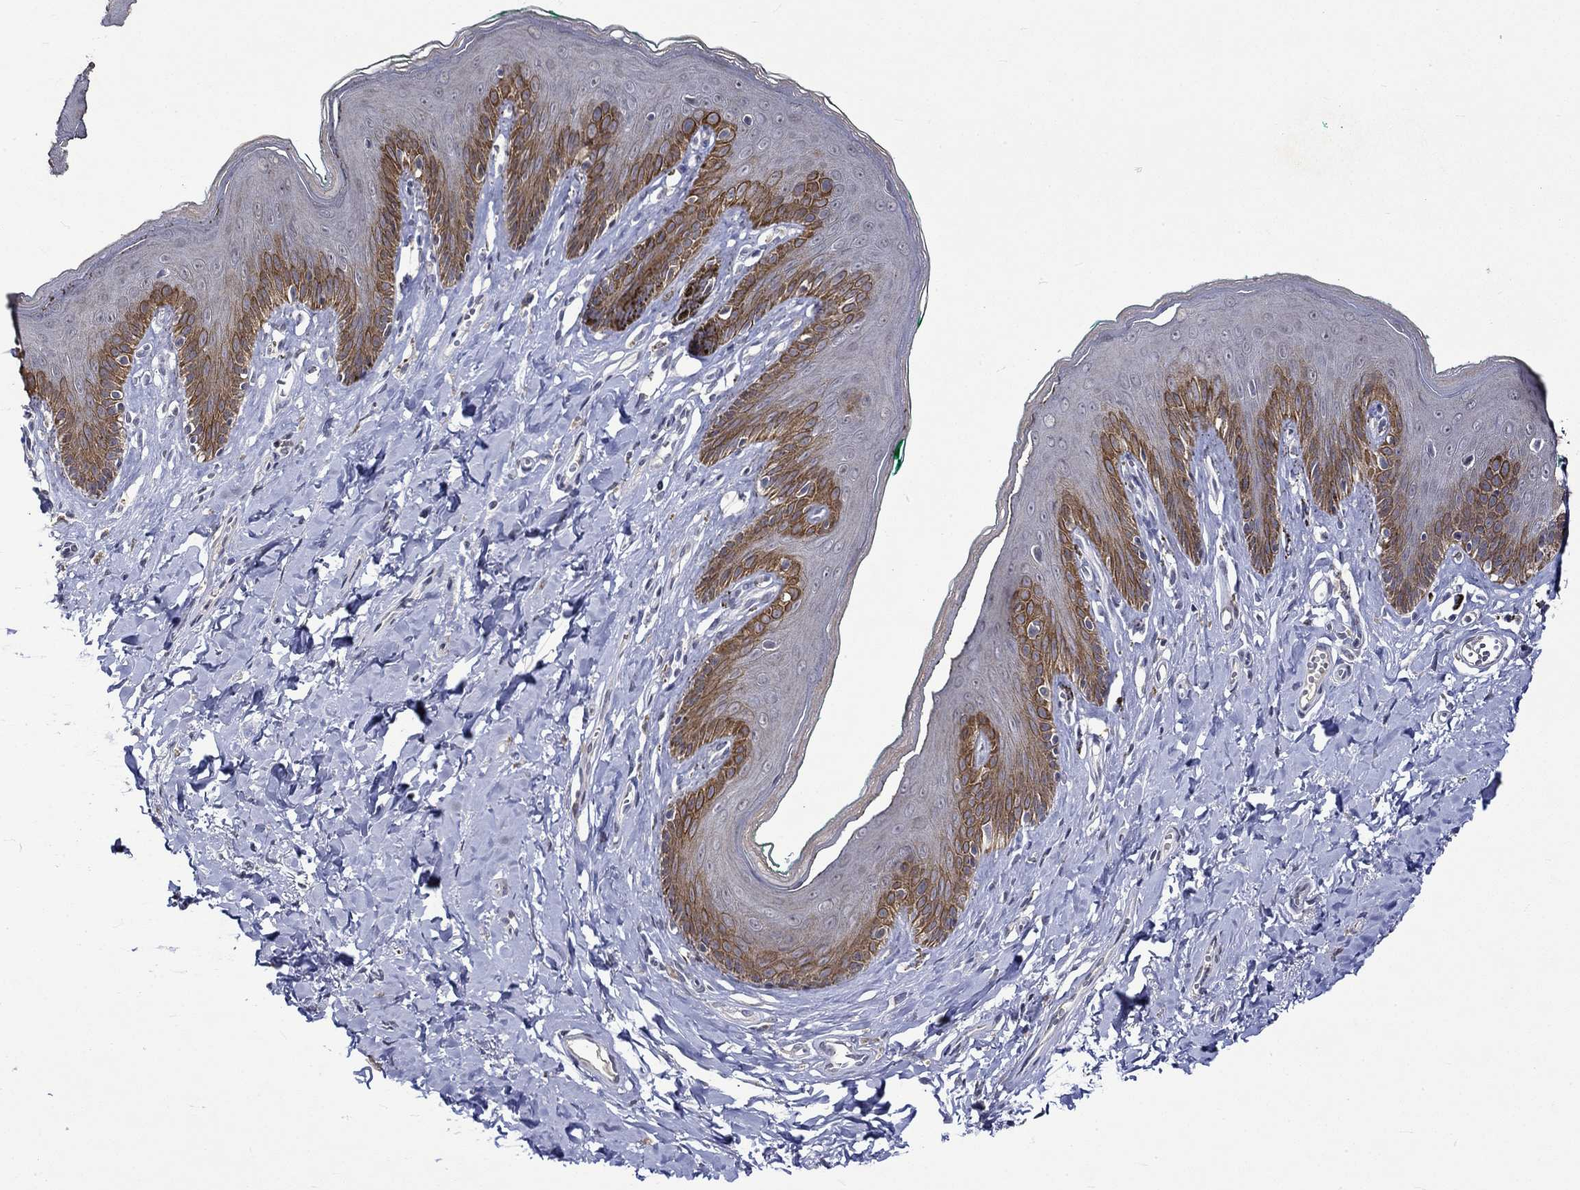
{"staining": {"intensity": "strong", "quantity": "25%-75%", "location": "cytoplasmic/membranous"}, "tissue": "skin", "cell_type": "Epidermal cells", "image_type": "normal", "snomed": [{"axis": "morphology", "description": "Normal tissue, NOS"}, {"axis": "topography", "description": "Vulva"}], "caption": "High-power microscopy captured an IHC photomicrograph of unremarkable skin, revealing strong cytoplasmic/membranous positivity in approximately 25%-75% of epidermal cells.", "gene": "DDX3Y", "patient": {"sex": "female", "age": 66}}